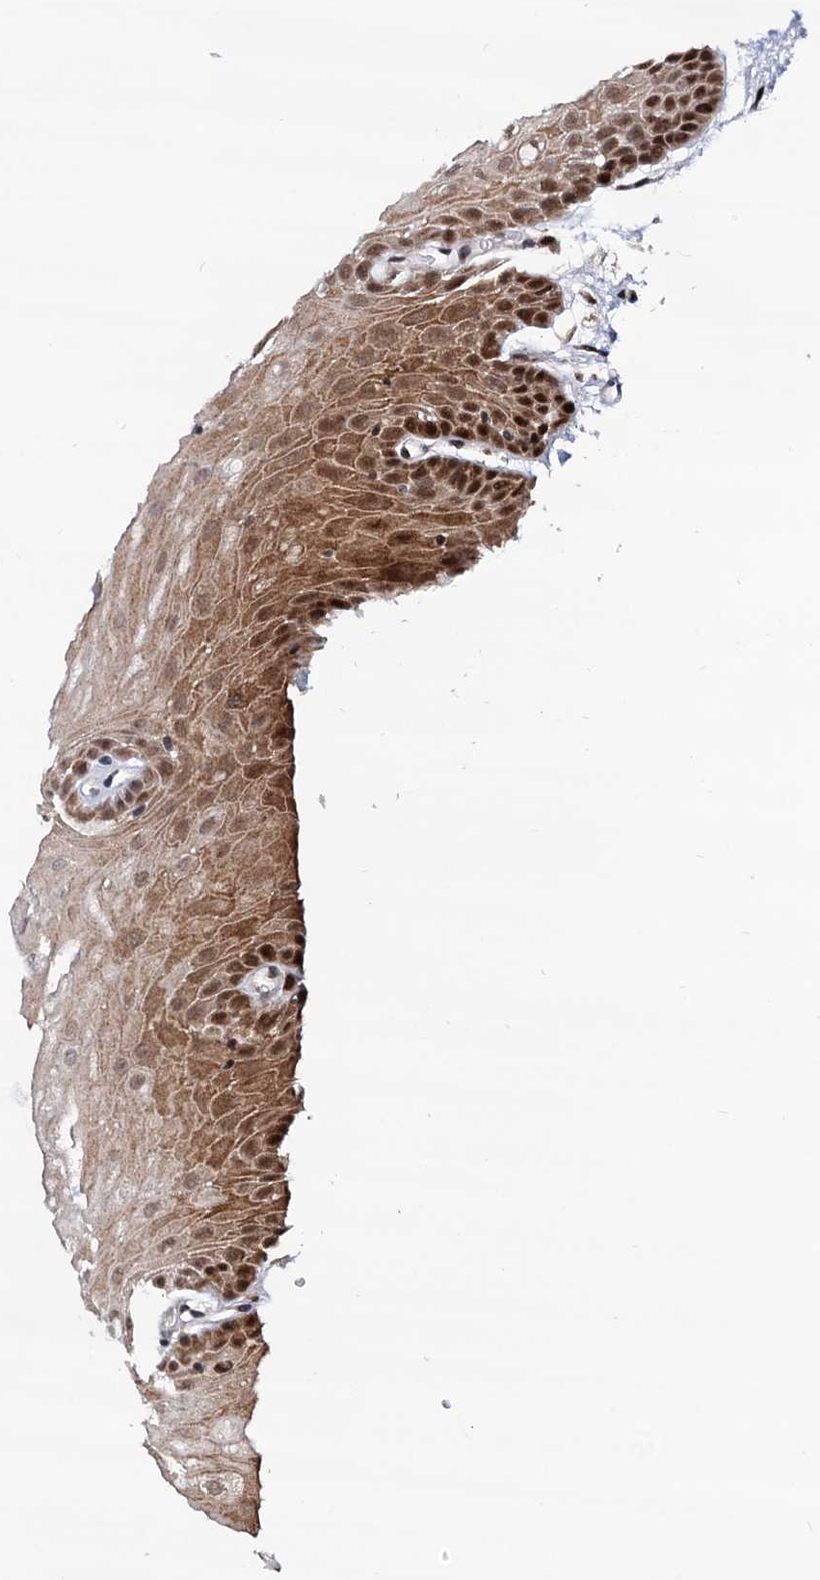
{"staining": {"intensity": "moderate", "quantity": ">75%", "location": "cytoplasmic/membranous,nuclear"}, "tissue": "oral mucosa", "cell_type": "Squamous epithelial cells", "image_type": "normal", "snomed": [{"axis": "morphology", "description": "Normal tissue, NOS"}, {"axis": "topography", "description": "Oral tissue"}, {"axis": "topography", "description": "Tounge, NOS"}], "caption": "Protein expression analysis of normal oral mucosa displays moderate cytoplasmic/membranous,nuclear expression in approximately >75% of squamous epithelial cells.", "gene": "RNASEH2B", "patient": {"sex": "female", "age": 73}}